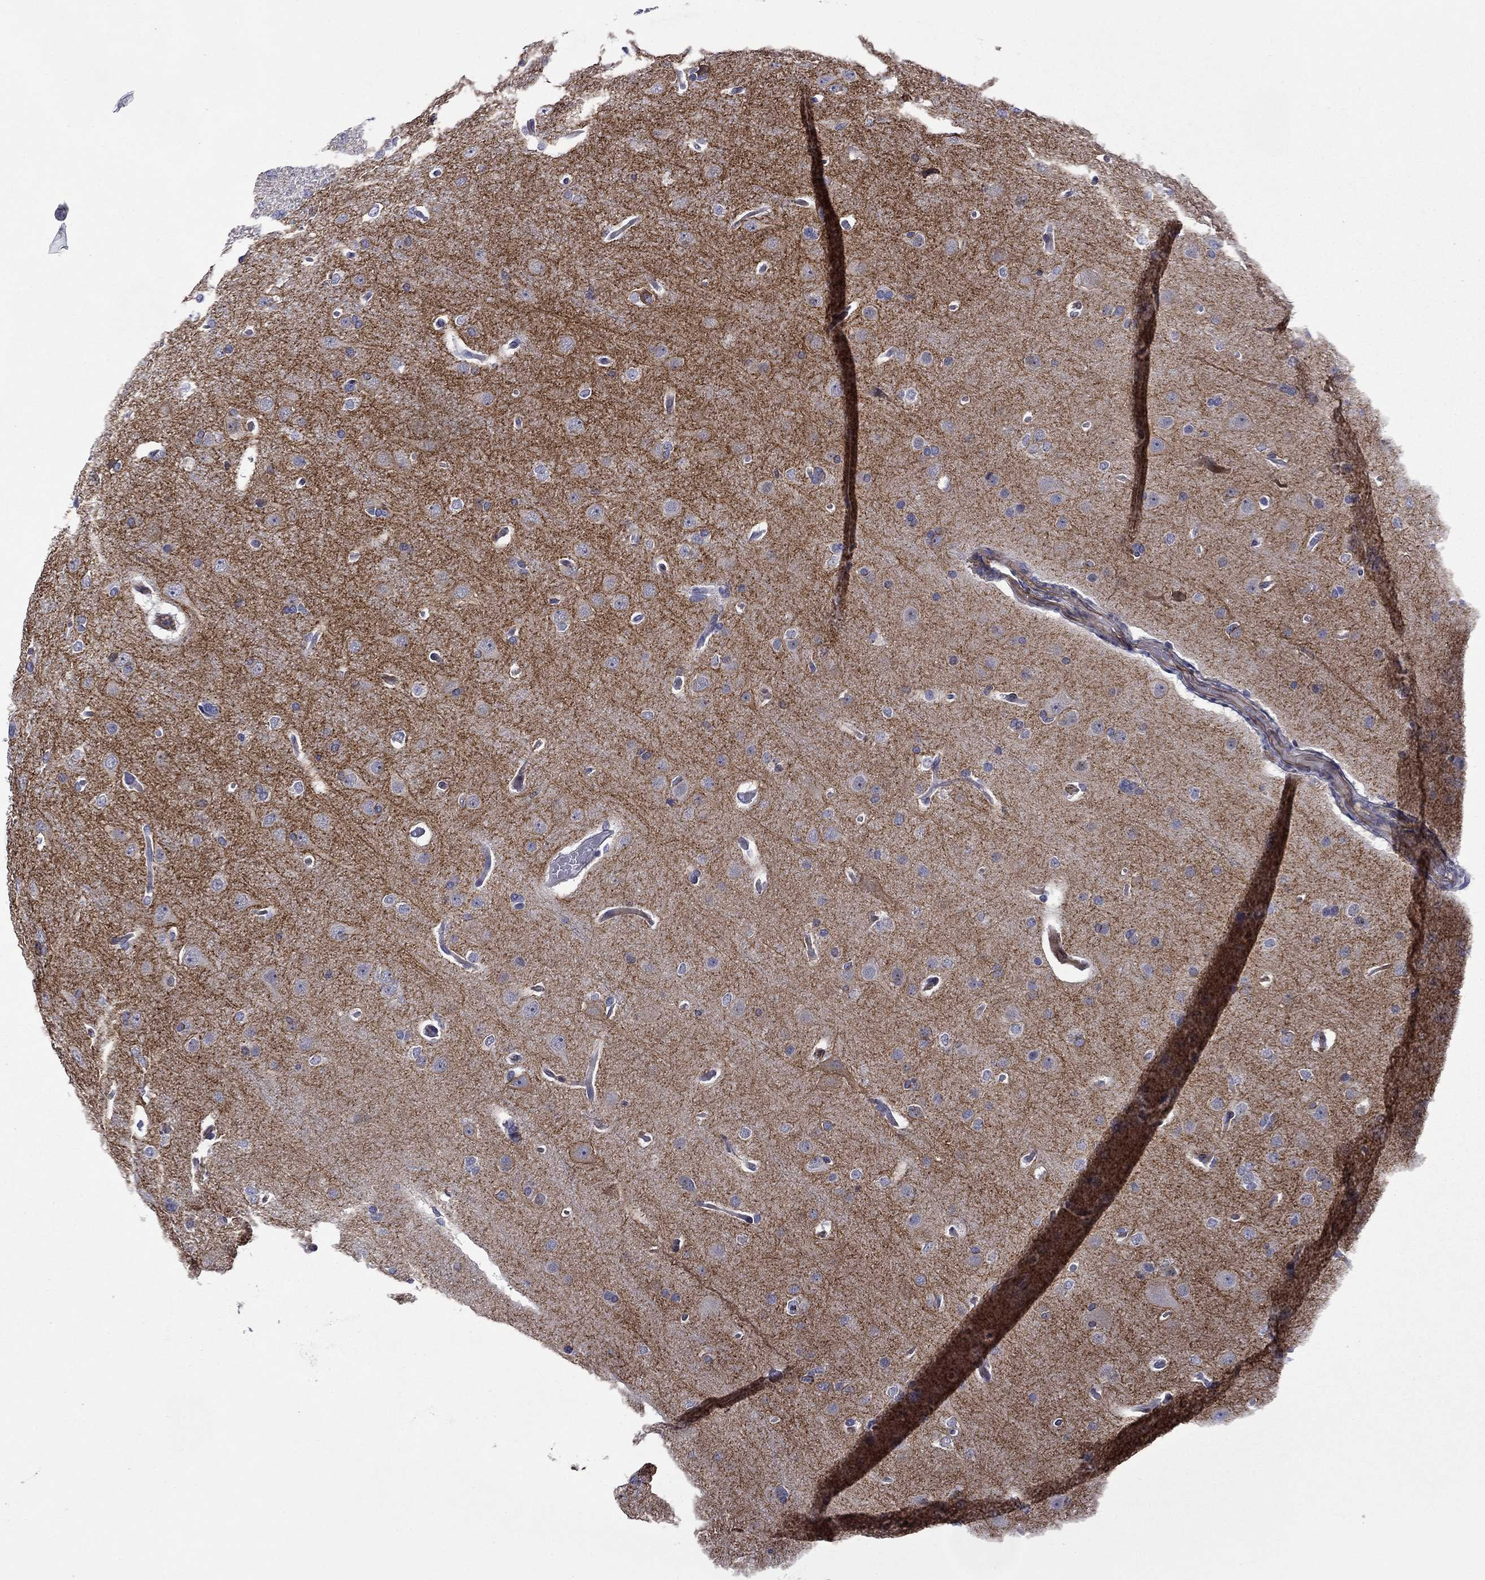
{"staining": {"intensity": "negative", "quantity": "none", "location": "none"}, "tissue": "glioma", "cell_type": "Tumor cells", "image_type": "cancer", "snomed": [{"axis": "morphology", "description": "Glioma, malignant, Low grade"}, {"axis": "topography", "description": "Brain"}], "caption": "An image of glioma stained for a protein demonstrates no brown staining in tumor cells.", "gene": "LMO7", "patient": {"sex": "male", "age": 41}}